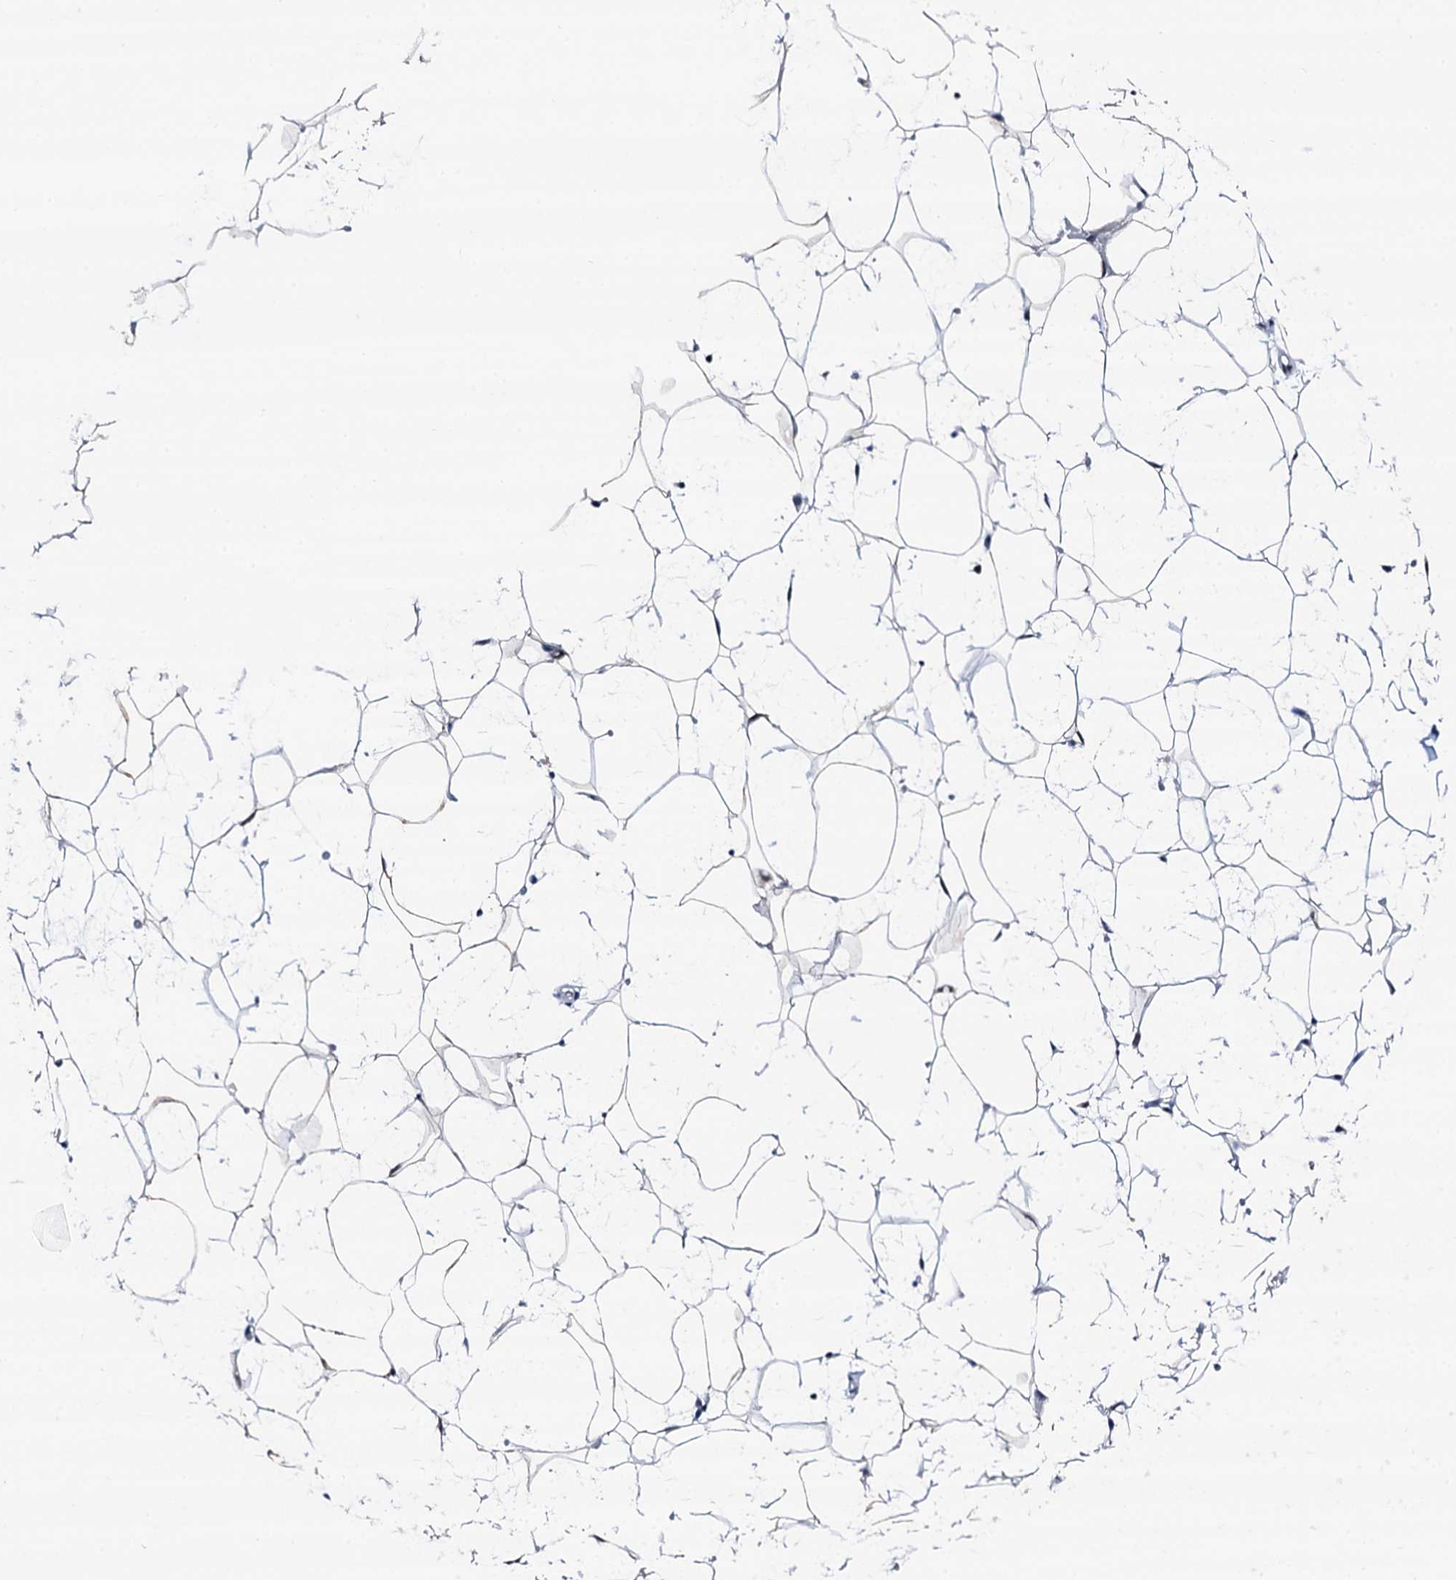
{"staining": {"intensity": "negative", "quantity": "none", "location": "none"}, "tissue": "adipose tissue", "cell_type": "Adipocytes", "image_type": "normal", "snomed": [{"axis": "morphology", "description": "Normal tissue, NOS"}, {"axis": "topography", "description": "Breast"}], "caption": "Protein analysis of unremarkable adipose tissue demonstrates no significant expression in adipocytes.", "gene": "TRAFD1", "patient": {"sex": "female", "age": 26}}